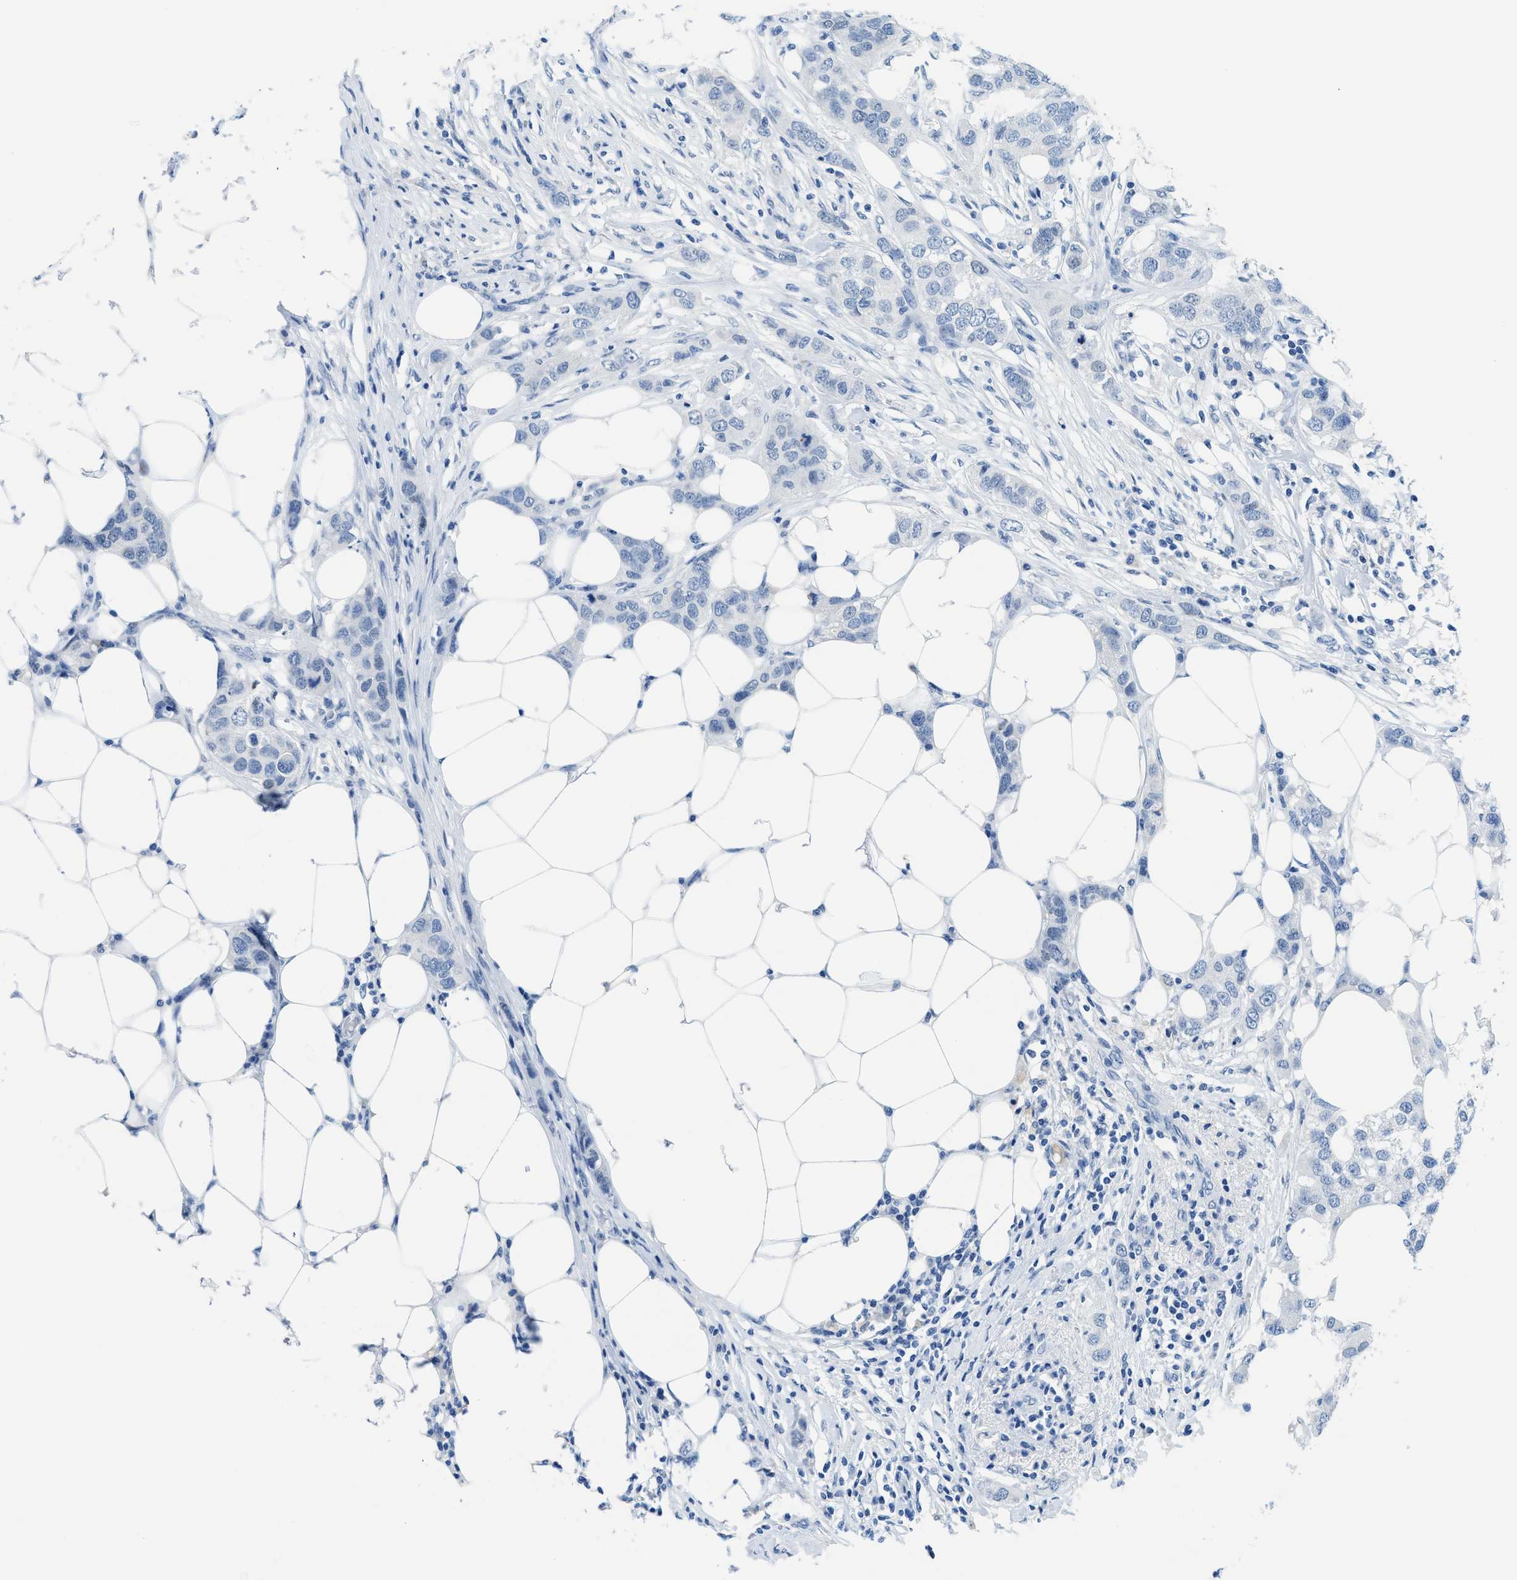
{"staining": {"intensity": "negative", "quantity": "none", "location": "none"}, "tissue": "breast cancer", "cell_type": "Tumor cells", "image_type": "cancer", "snomed": [{"axis": "morphology", "description": "Duct carcinoma"}, {"axis": "topography", "description": "Breast"}], "caption": "A photomicrograph of human invasive ductal carcinoma (breast) is negative for staining in tumor cells. (Stains: DAB (3,3'-diaminobenzidine) immunohistochemistry with hematoxylin counter stain, Microscopy: brightfield microscopy at high magnification).", "gene": "MBL2", "patient": {"sex": "female", "age": 50}}